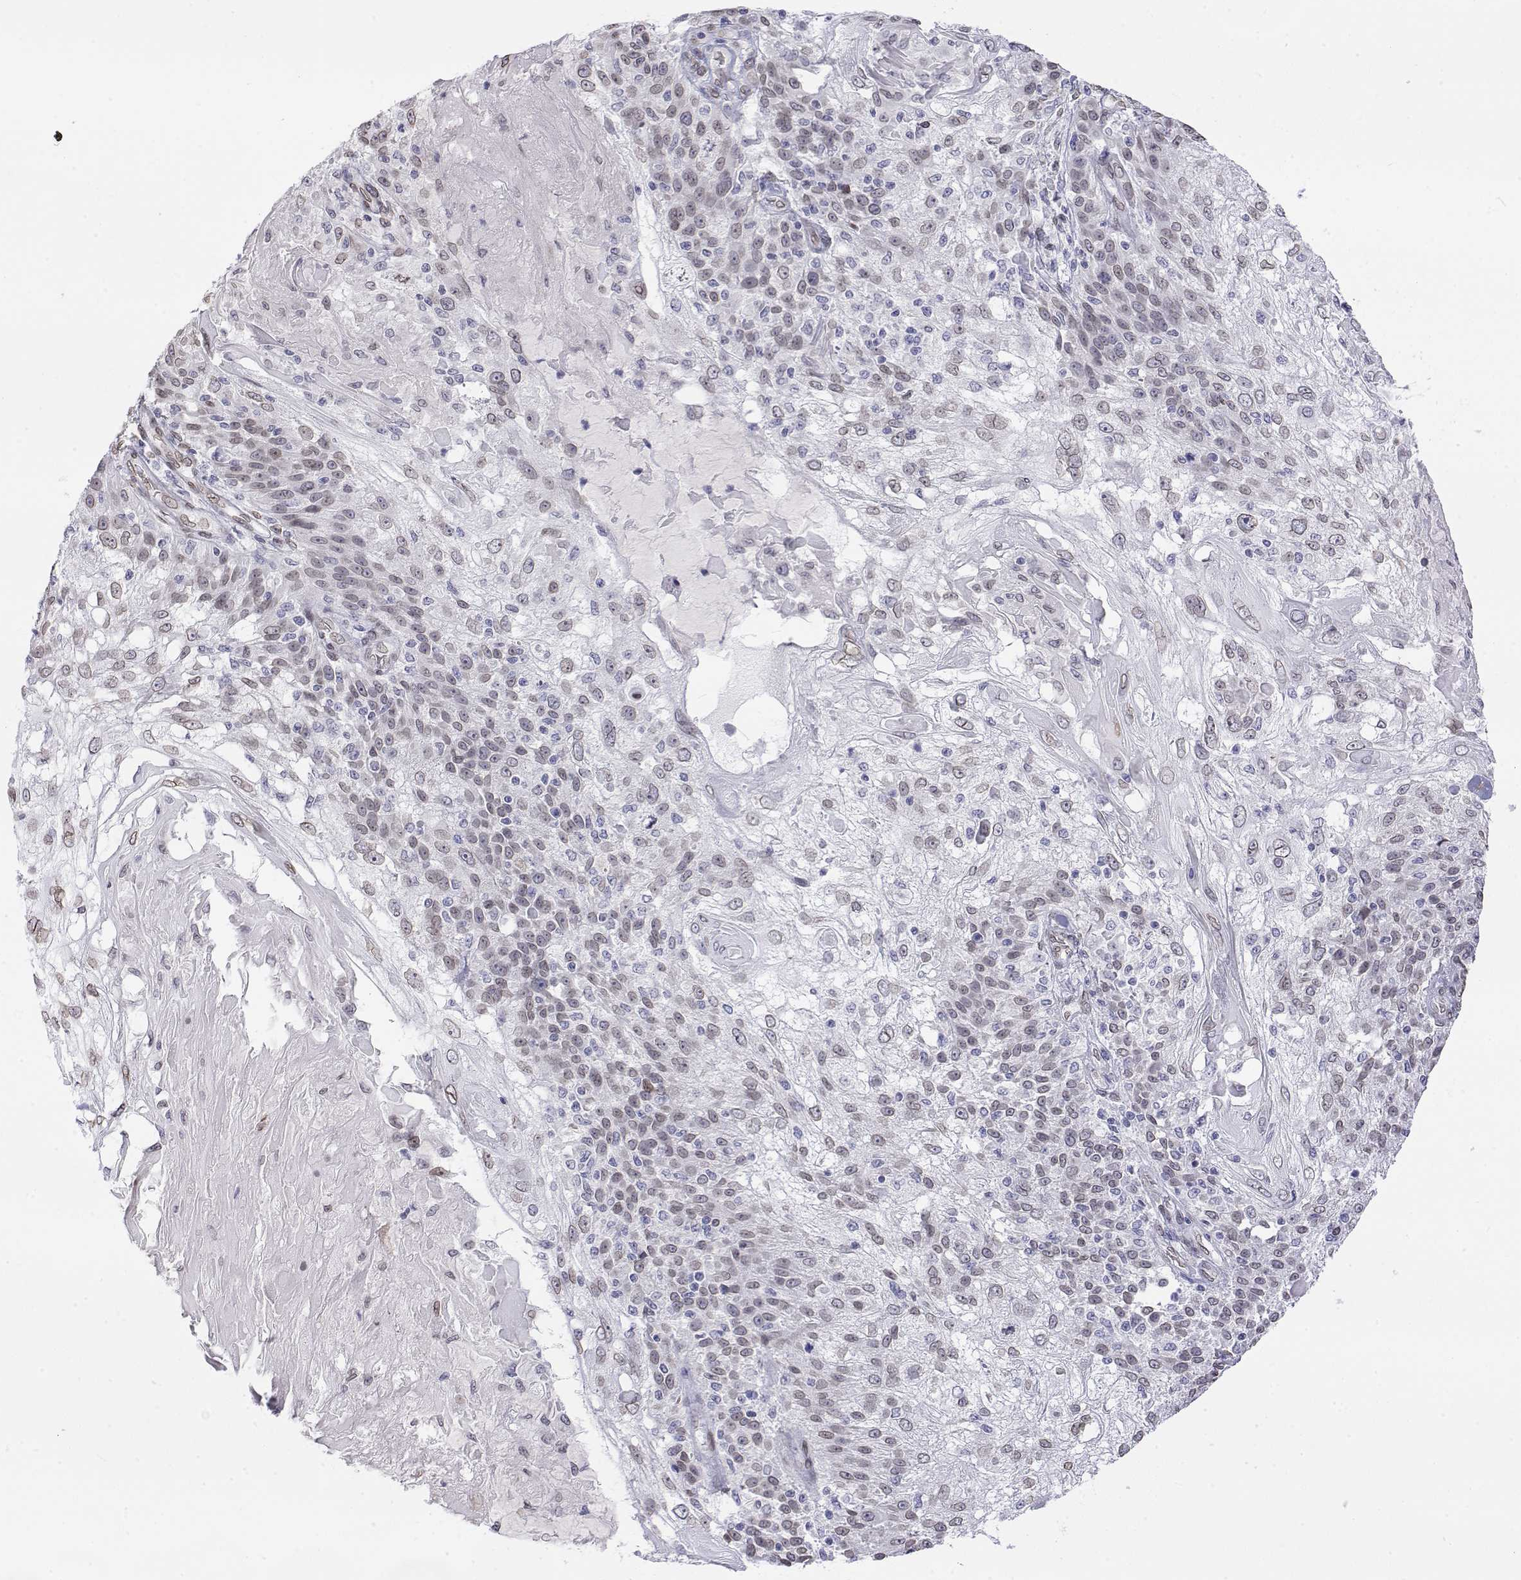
{"staining": {"intensity": "weak", "quantity": "<25%", "location": "cytoplasmic/membranous,nuclear"}, "tissue": "skin cancer", "cell_type": "Tumor cells", "image_type": "cancer", "snomed": [{"axis": "morphology", "description": "Normal tissue, NOS"}, {"axis": "morphology", "description": "Squamous cell carcinoma, NOS"}, {"axis": "topography", "description": "Skin"}], "caption": "Skin squamous cell carcinoma was stained to show a protein in brown. There is no significant staining in tumor cells.", "gene": "ZNF532", "patient": {"sex": "female", "age": 83}}